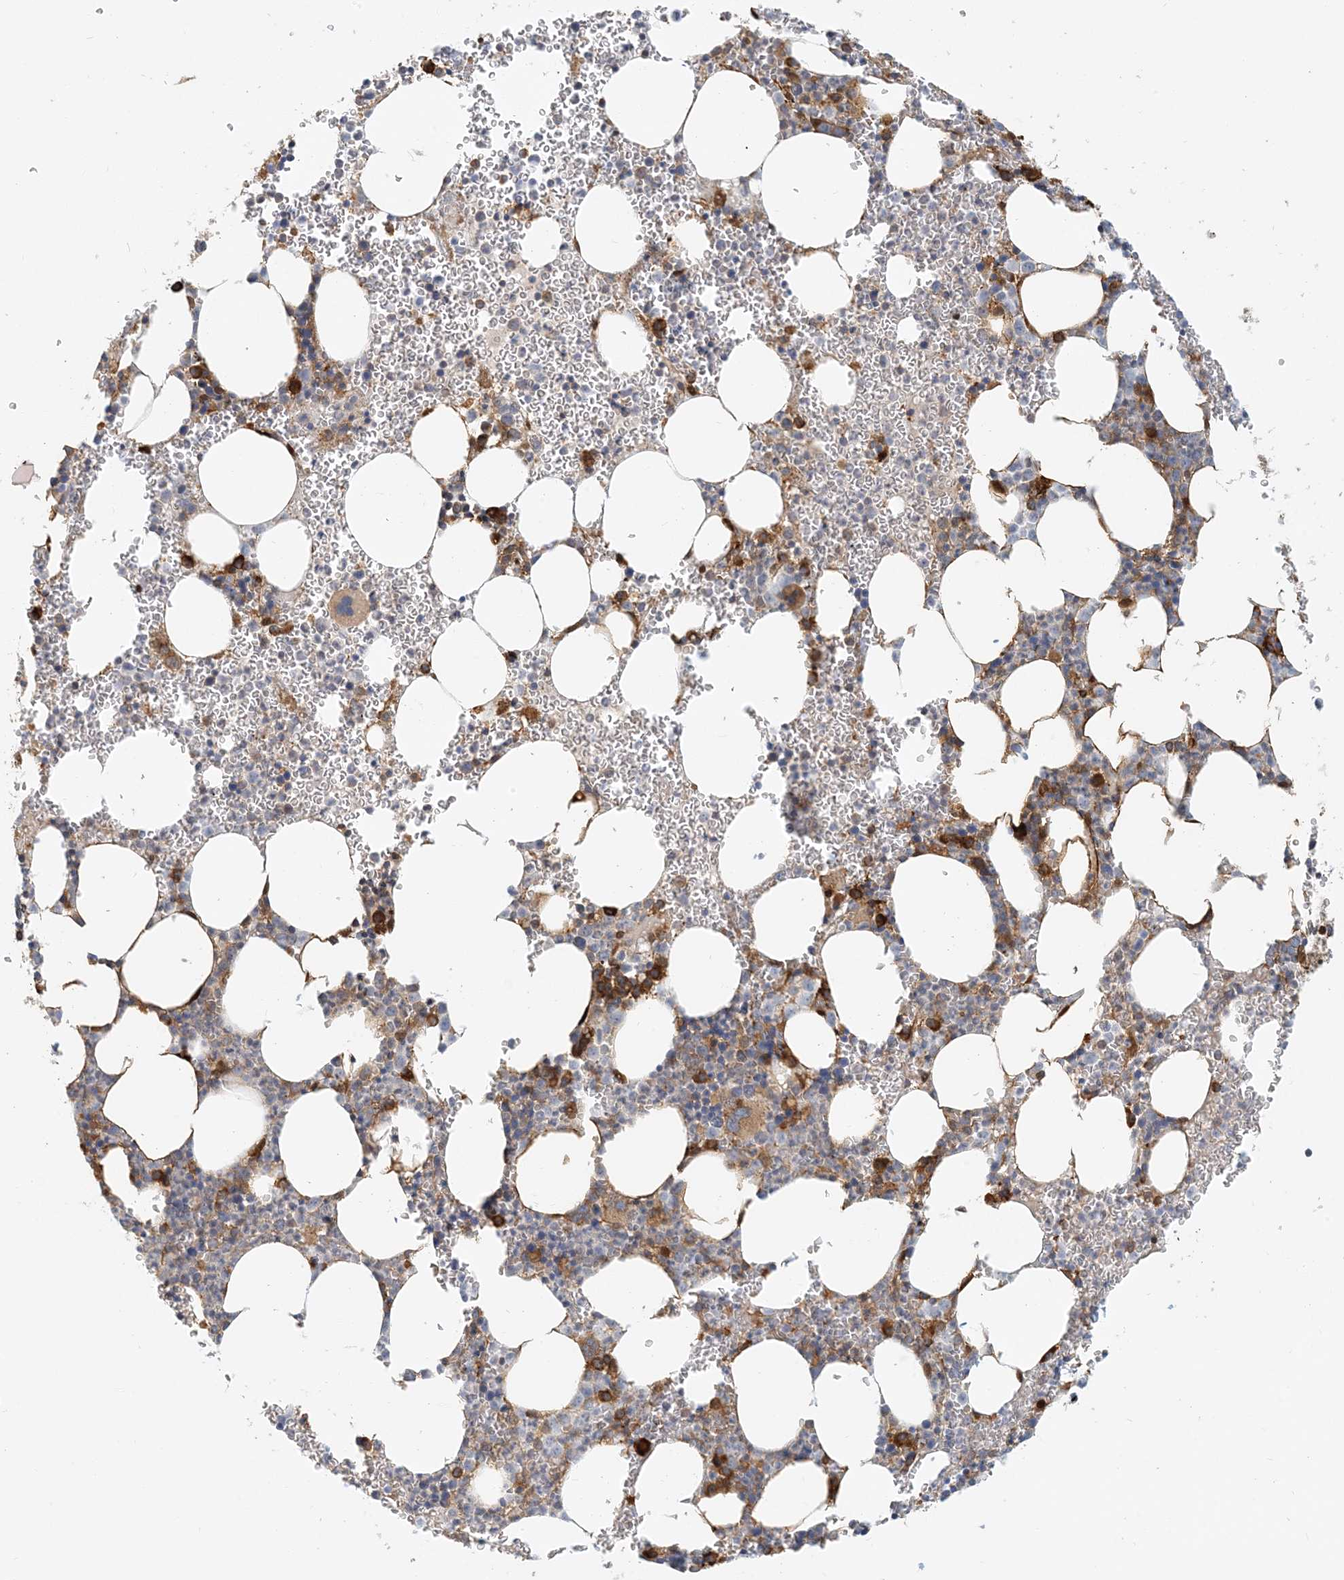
{"staining": {"intensity": "strong", "quantity": "25%-75%", "location": "cytoplasmic/membranous"}, "tissue": "bone marrow", "cell_type": "Hematopoietic cells", "image_type": "normal", "snomed": [{"axis": "morphology", "description": "Normal tissue, NOS"}, {"axis": "topography", "description": "Bone marrow"}], "caption": "Immunohistochemical staining of unremarkable human bone marrow exhibits 25%-75% levels of strong cytoplasmic/membranous protein positivity in approximately 25%-75% of hematopoietic cells.", "gene": "HNMT", "patient": {"sex": "female", "age": 78}}